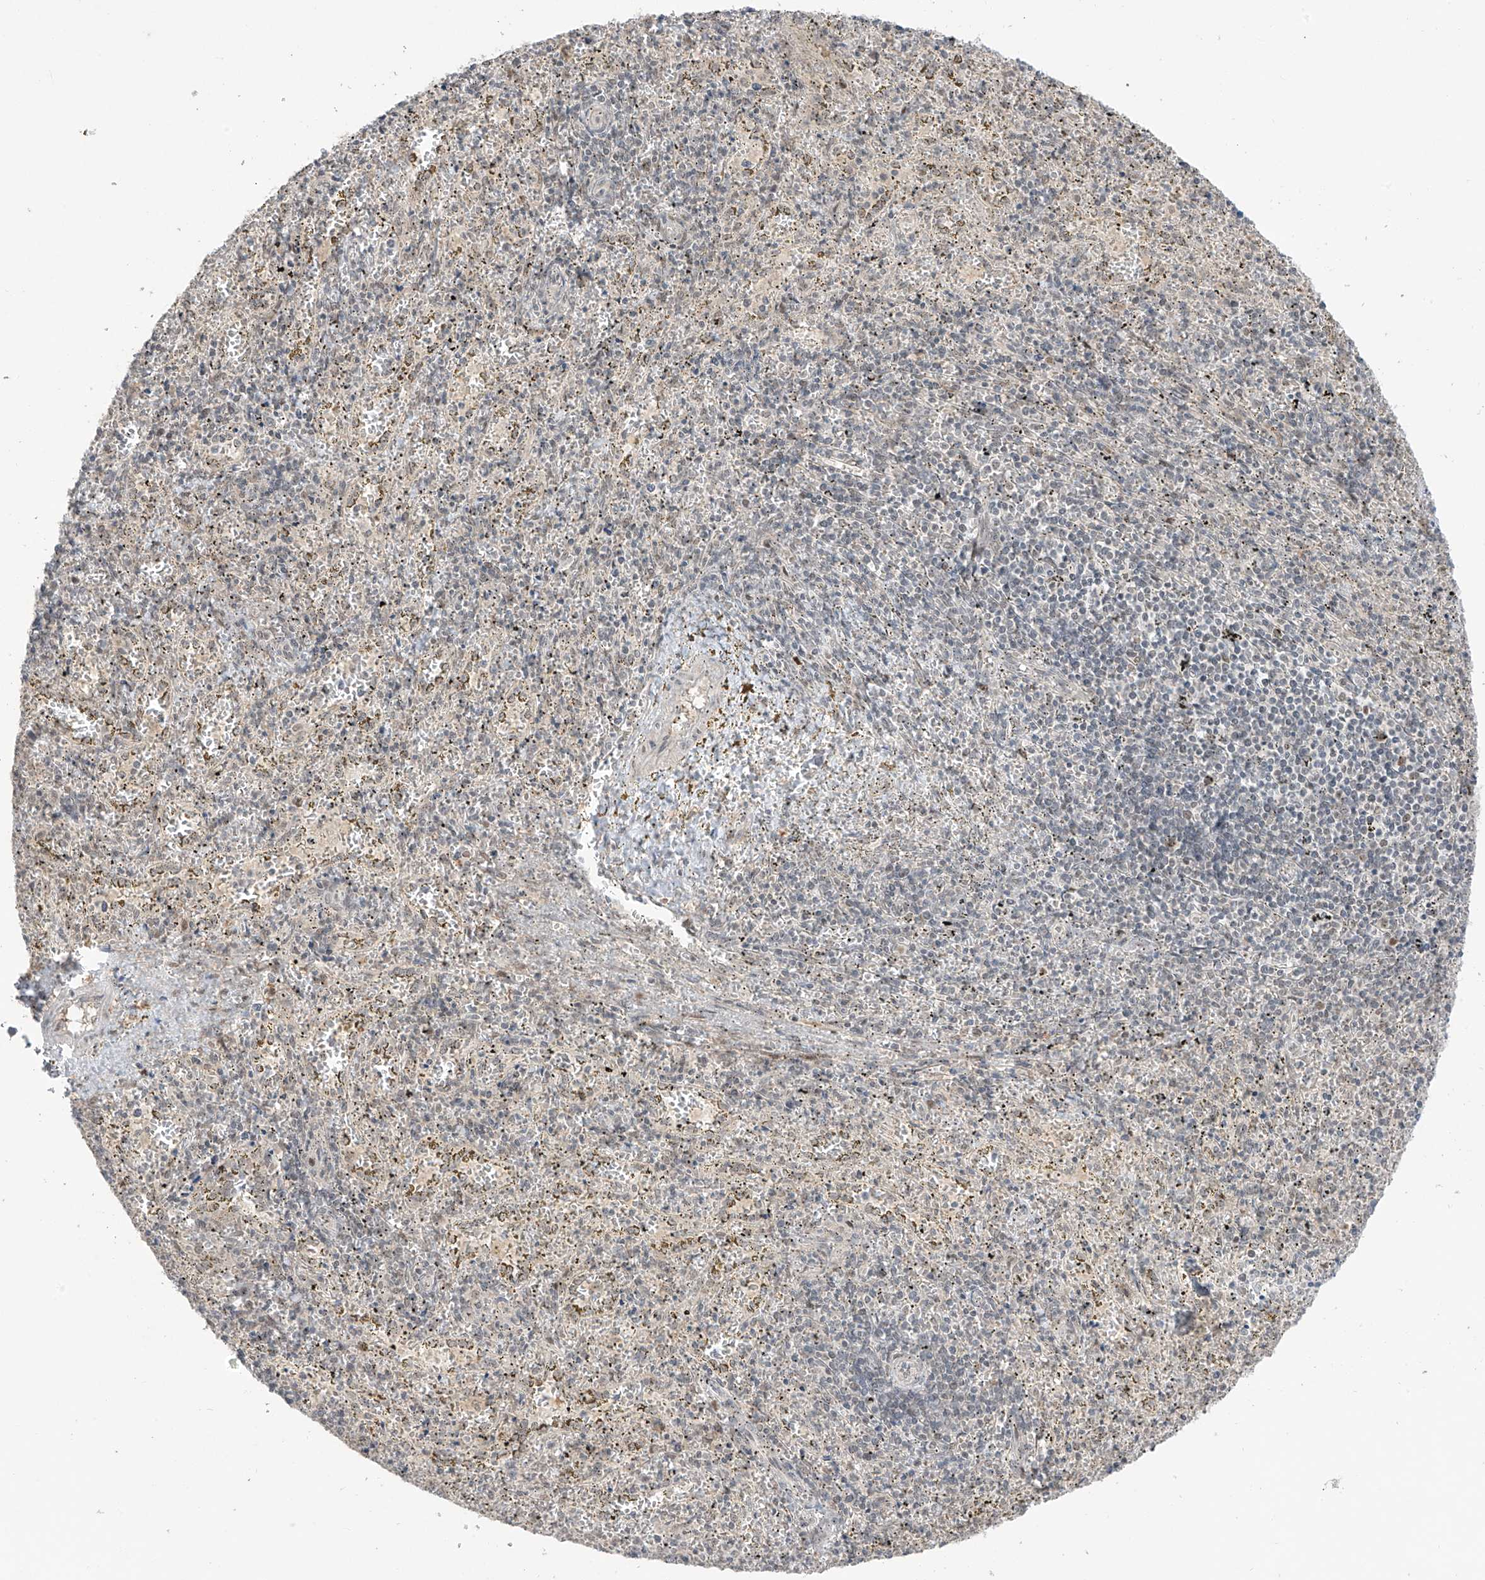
{"staining": {"intensity": "weak", "quantity": "<25%", "location": "nuclear"}, "tissue": "spleen", "cell_type": "Cells in red pulp", "image_type": "normal", "snomed": [{"axis": "morphology", "description": "Normal tissue, NOS"}, {"axis": "topography", "description": "Spleen"}], "caption": "This is a histopathology image of IHC staining of normal spleen, which shows no staining in cells in red pulp. (DAB IHC, high magnification).", "gene": "OGT", "patient": {"sex": "male", "age": 11}}